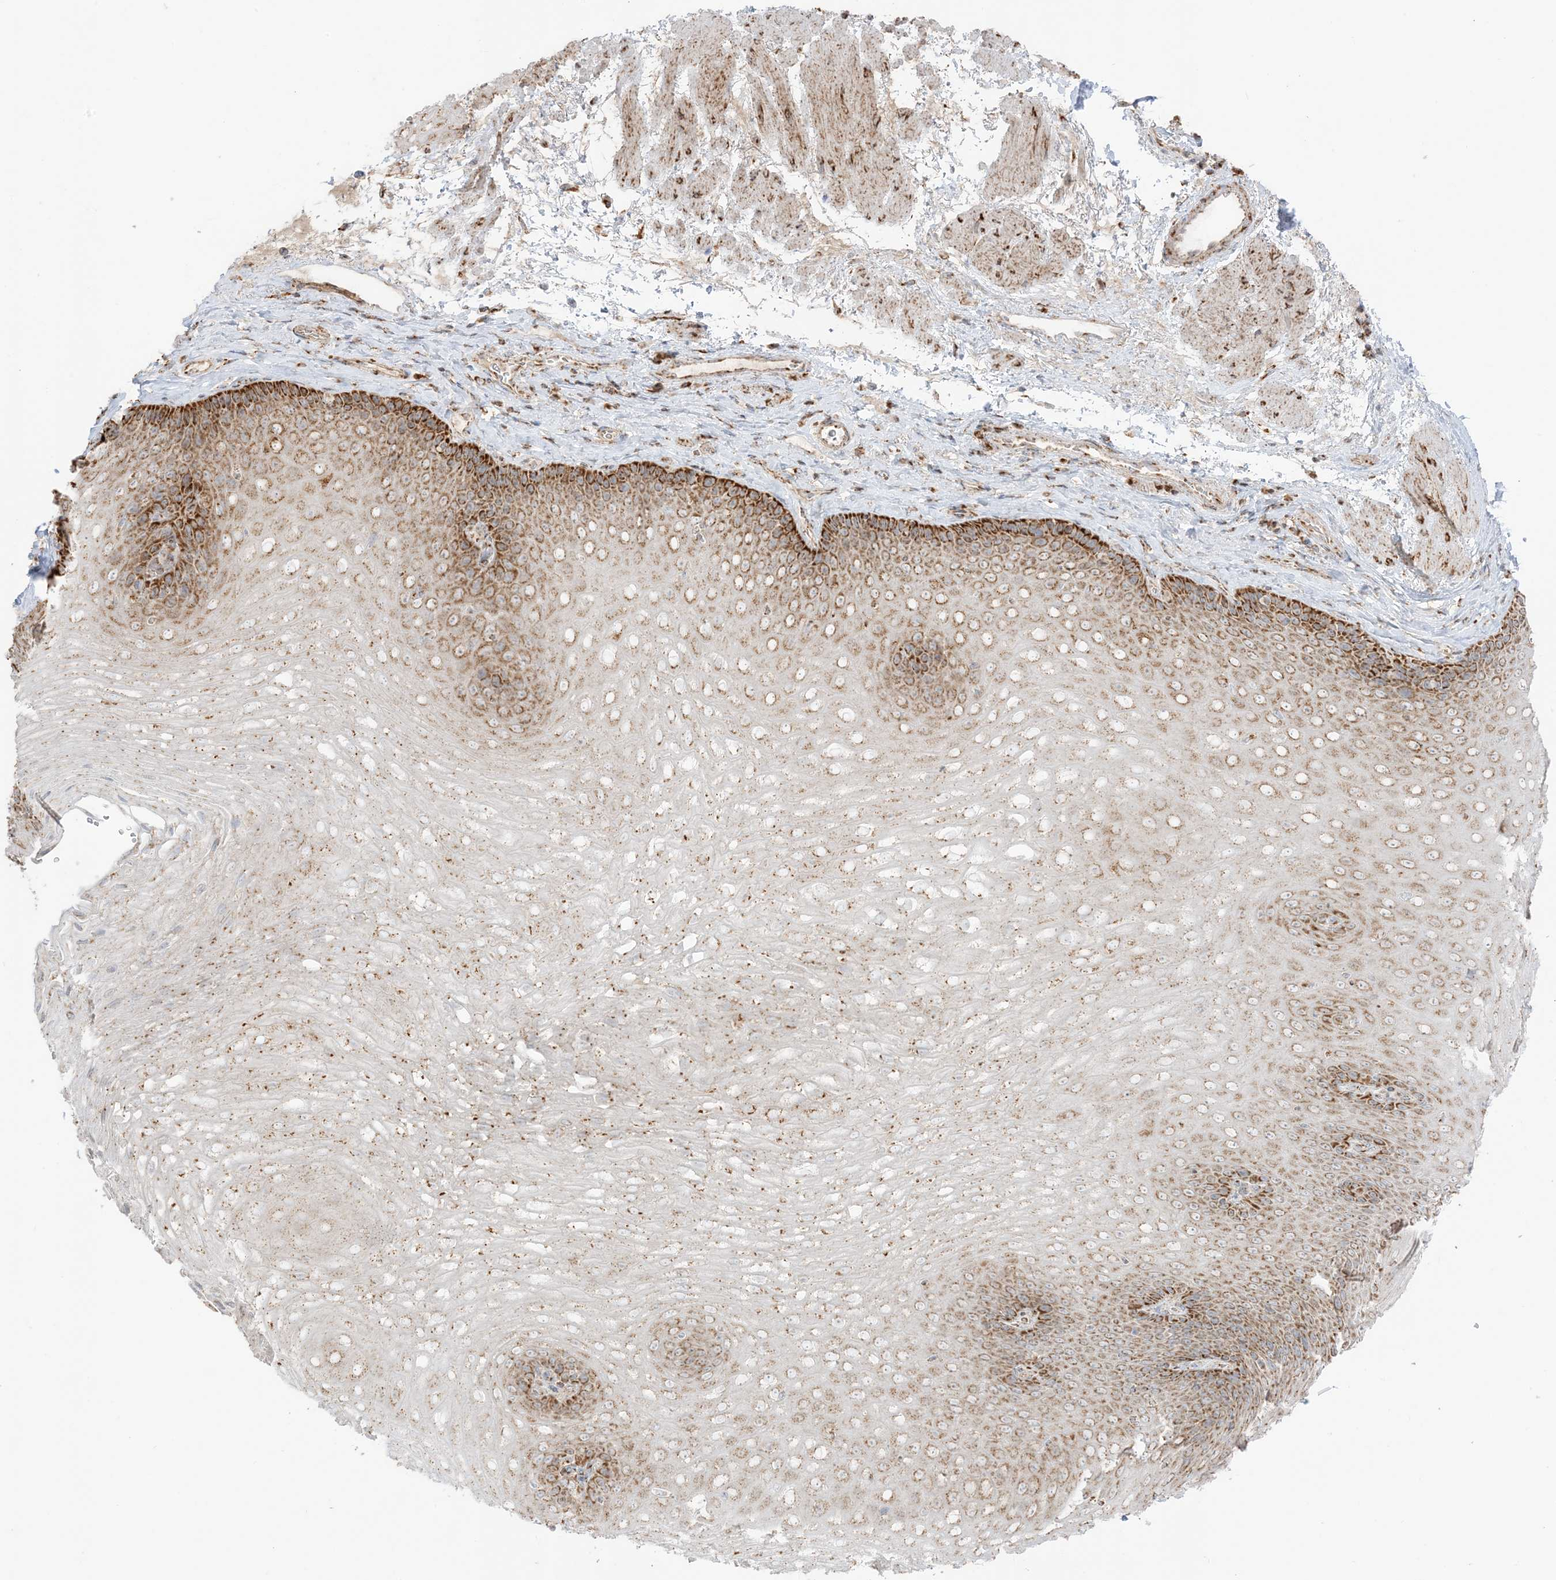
{"staining": {"intensity": "strong", "quantity": "25%-75%", "location": "cytoplasmic/membranous"}, "tissue": "esophagus", "cell_type": "Squamous epithelial cells", "image_type": "normal", "snomed": [{"axis": "morphology", "description": "Normal tissue, NOS"}, {"axis": "topography", "description": "Esophagus"}], "caption": "Protein staining by immunohistochemistry demonstrates strong cytoplasmic/membranous staining in approximately 25%-75% of squamous epithelial cells in unremarkable esophagus. Immunohistochemistry (ihc) stains the protein in brown and the nuclei are stained blue.", "gene": "SLC25A12", "patient": {"sex": "female", "age": 66}}